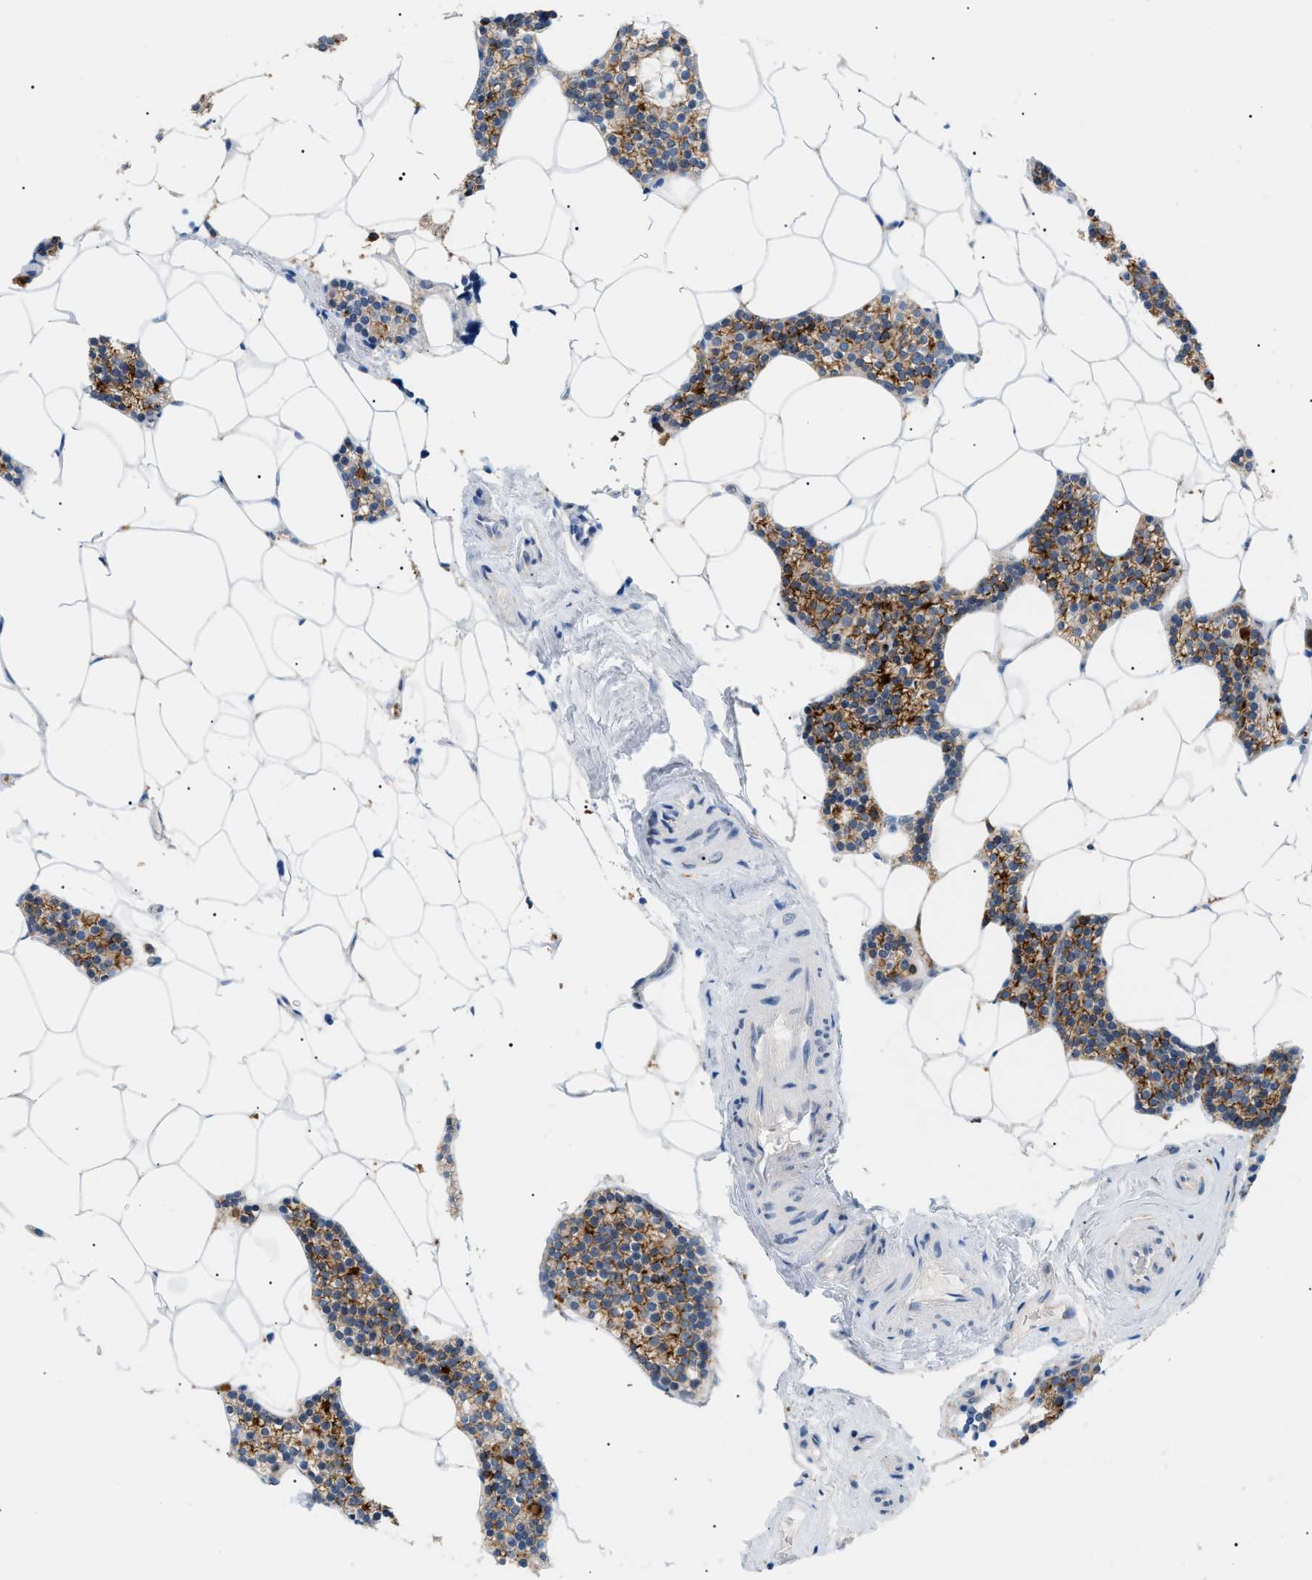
{"staining": {"intensity": "moderate", "quantity": "25%-75%", "location": "cytoplasmic/membranous"}, "tissue": "parathyroid gland", "cell_type": "Glandular cells", "image_type": "normal", "snomed": [{"axis": "morphology", "description": "Normal tissue, NOS"}, {"axis": "morphology", "description": "Adenoma, NOS"}, {"axis": "topography", "description": "Parathyroid gland"}], "caption": "Immunohistochemical staining of unremarkable human parathyroid gland demonstrates medium levels of moderate cytoplasmic/membranous positivity in about 25%-75% of glandular cells. (DAB (3,3'-diaminobenzidine) IHC with brightfield microscopy, high magnification).", "gene": "INPP5D", "patient": {"sex": "female", "age": 70}}